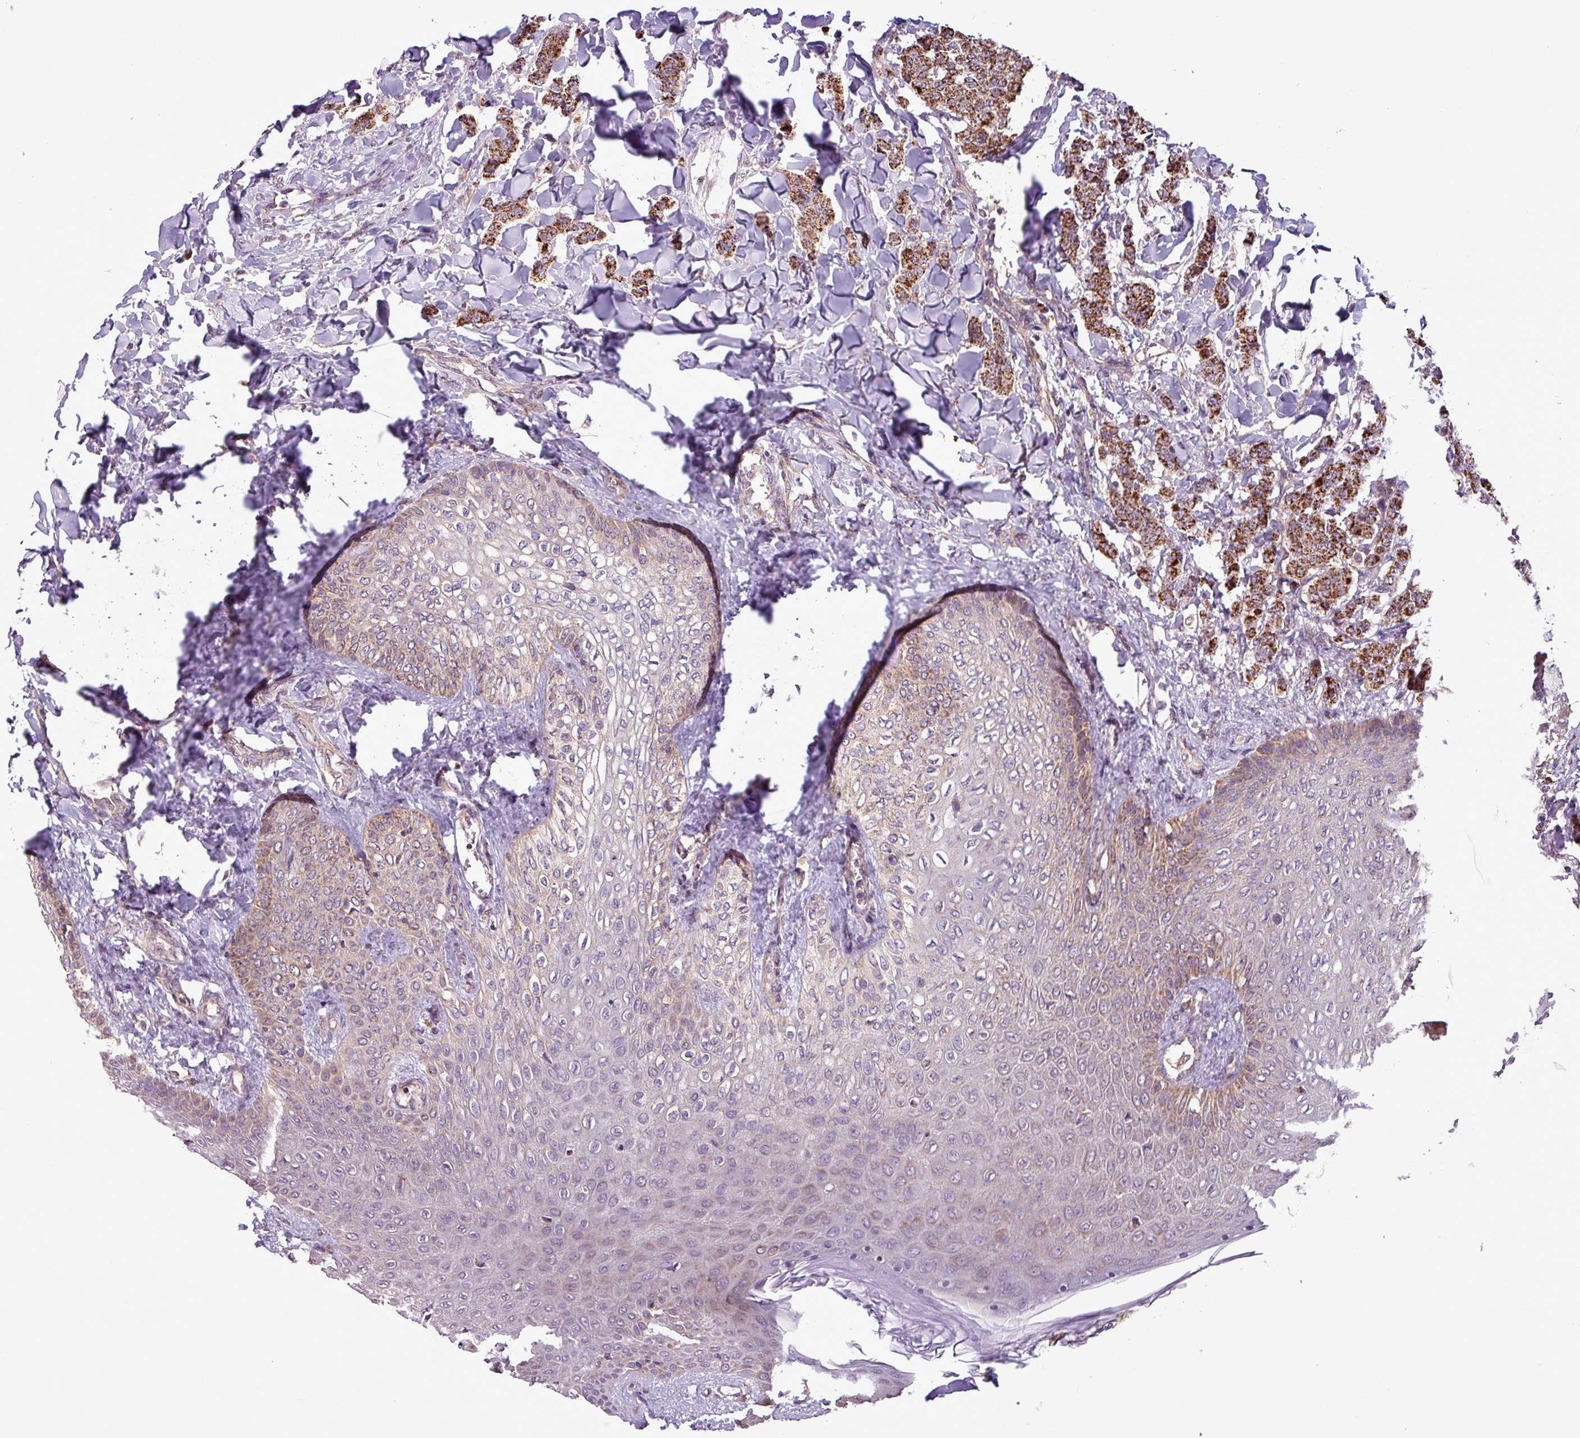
{"staining": {"intensity": "strong", "quantity": ">75%", "location": "cytoplasmic/membranous"}, "tissue": "breast cancer", "cell_type": "Tumor cells", "image_type": "cancer", "snomed": [{"axis": "morphology", "description": "Duct carcinoma"}, {"axis": "topography", "description": "Breast"}], "caption": "Protein expression analysis of human breast cancer (infiltrating ductal carcinoma) reveals strong cytoplasmic/membranous expression in approximately >75% of tumor cells. (DAB IHC with brightfield microscopy, high magnification).", "gene": "MCTP2", "patient": {"sex": "female", "age": 40}}